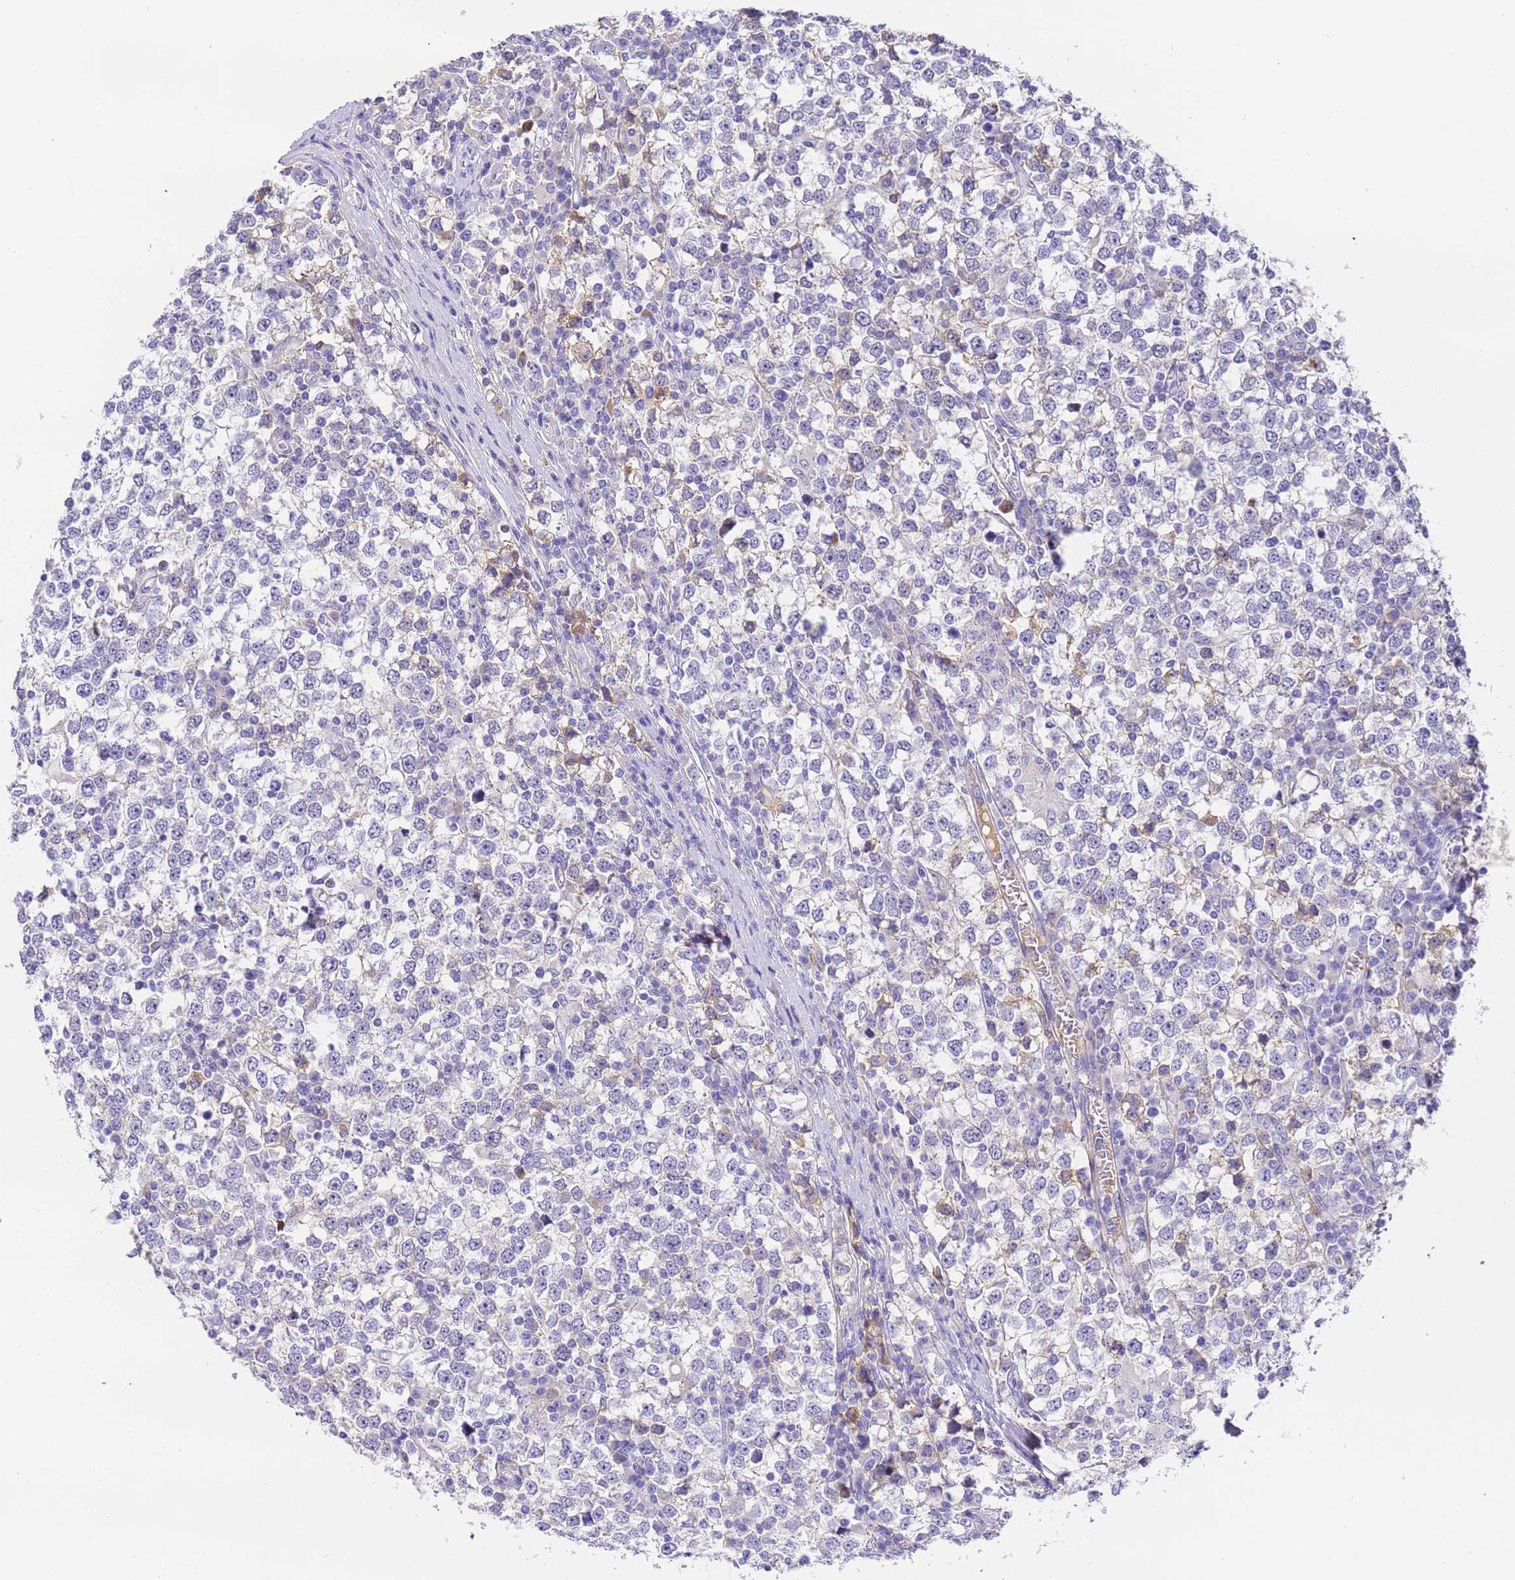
{"staining": {"intensity": "negative", "quantity": "none", "location": "none"}, "tissue": "testis cancer", "cell_type": "Tumor cells", "image_type": "cancer", "snomed": [{"axis": "morphology", "description": "Seminoma, NOS"}, {"axis": "topography", "description": "Testis"}], "caption": "This histopathology image is of seminoma (testis) stained with immunohistochemistry (IHC) to label a protein in brown with the nuclei are counter-stained blue. There is no positivity in tumor cells.", "gene": "CFHR2", "patient": {"sex": "male", "age": 65}}